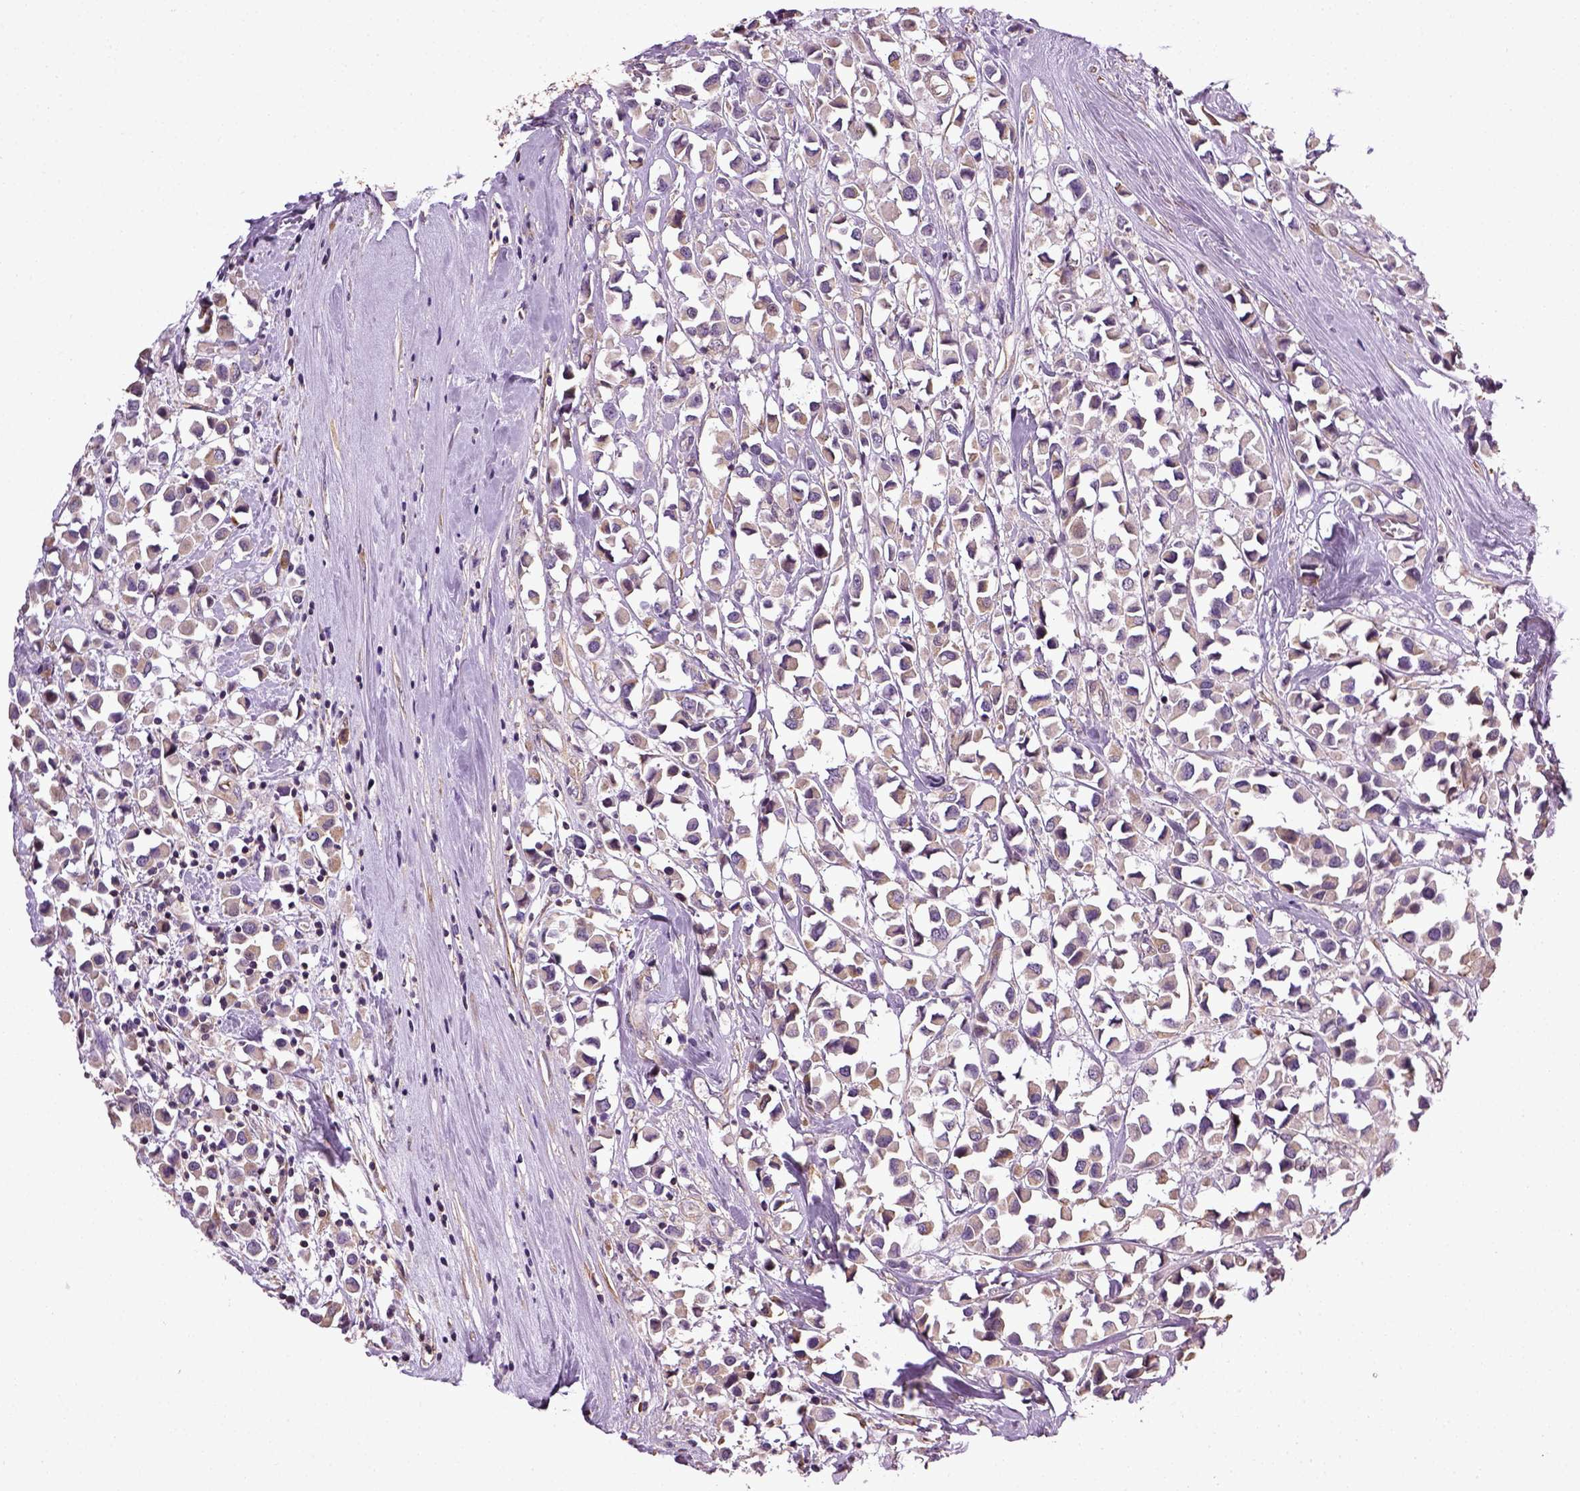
{"staining": {"intensity": "negative", "quantity": "none", "location": "none"}, "tissue": "breast cancer", "cell_type": "Tumor cells", "image_type": "cancer", "snomed": [{"axis": "morphology", "description": "Duct carcinoma"}, {"axis": "topography", "description": "Breast"}], "caption": "Immunohistochemistry of breast infiltrating ductal carcinoma demonstrates no staining in tumor cells.", "gene": "TPRG1", "patient": {"sex": "female", "age": 61}}